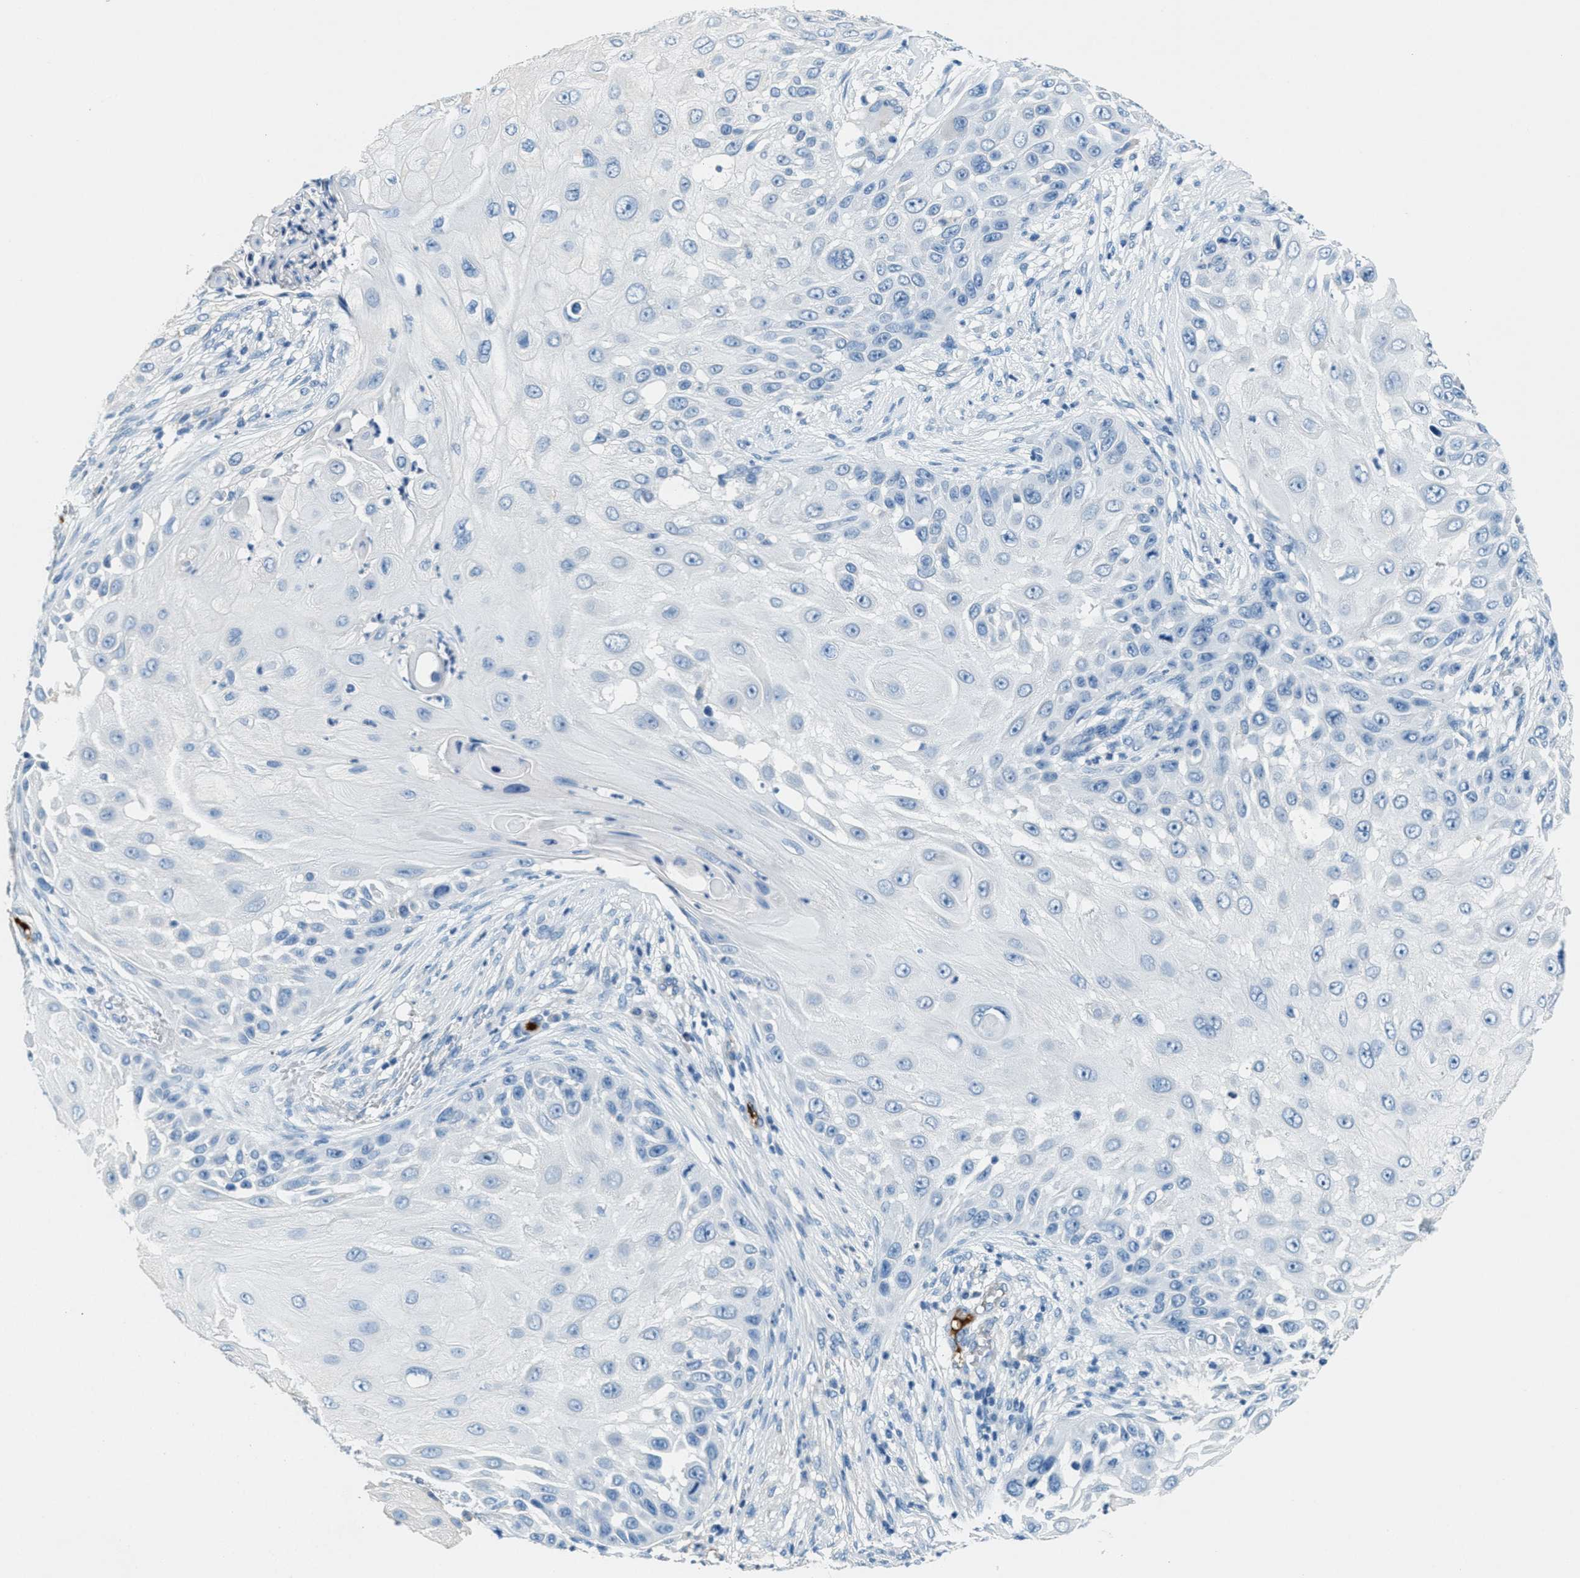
{"staining": {"intensity": "negative", "quantity": "none", "location": "none"}, "tissue": "skin cancer", "cell_type": "Tumor cells", "image_type": "cancer", "snomed": [{"axis": "morphology", "description": "Squamous cell carcinoma, NOS"}, {"axis": "topography", "description": "Skin"}], "caption": "This is an immunohistochemistry (IHC) histopathology image of human squamous cell carcinoma (skin). There is no staining in tumor cells.", "gene": "A2M", "patient": {"sex": "female", "age": 44}}